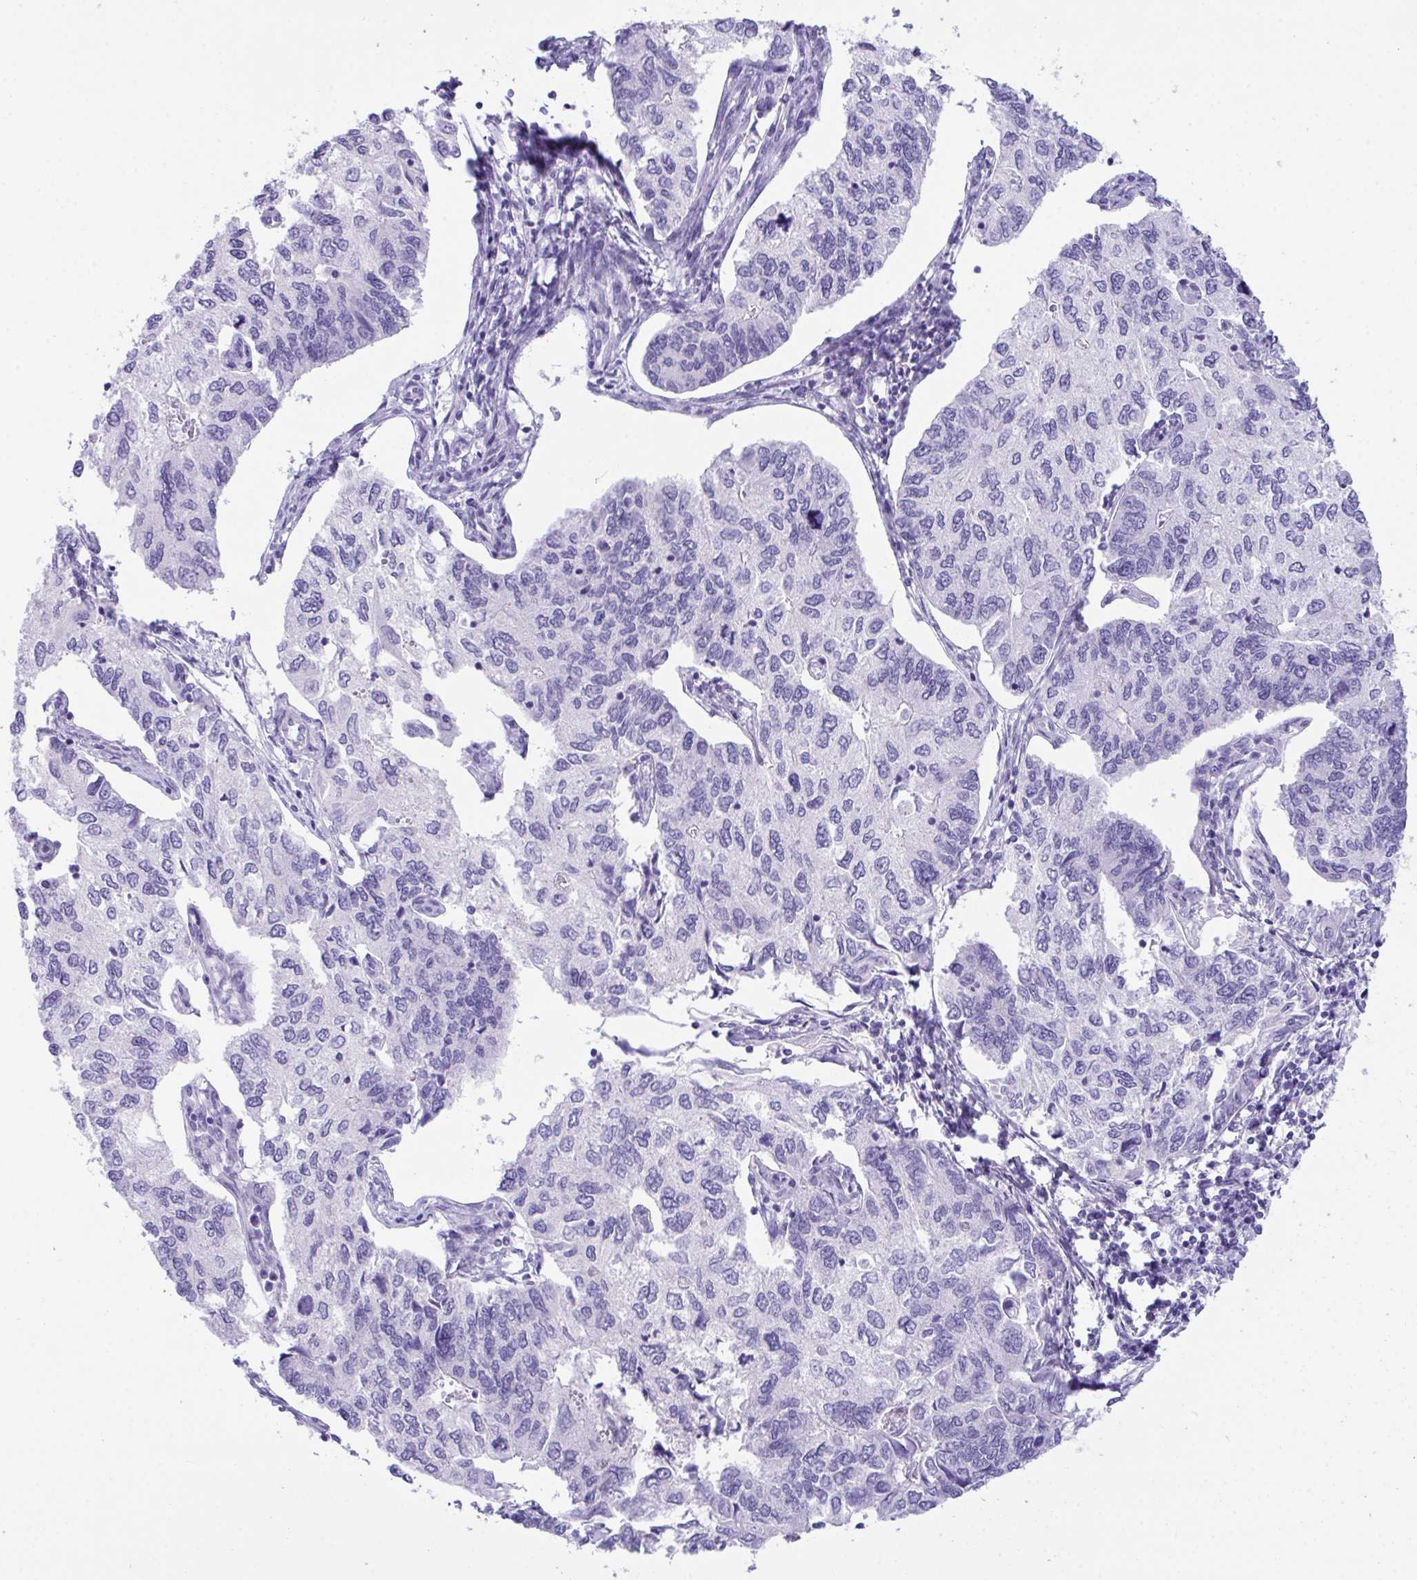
{"staining": {"intensity": "negative", "quantity": "none", "location": "none"}, "tissue": "endometrial cancer", "cell_type": "Tumor cells", "image_type": "cancer", "snomed": [{"axis": "morphology", "description": "Carcinoma, NOS"}, {"axis": "topography", "description": "Uterus"}], "caption": "High magnification brightfield microscopy of endometrial carcinoma stained with DAB (3,3'-diaminobenzidine) (brown) and counterstained with hematoxylin (blue): tumor cells show no significant expression. (Immunohistochemistry, brightfield microscopy, high magnification).", "gene": "TMEM106B", "patient": {"sex": "female", "age": 76}}